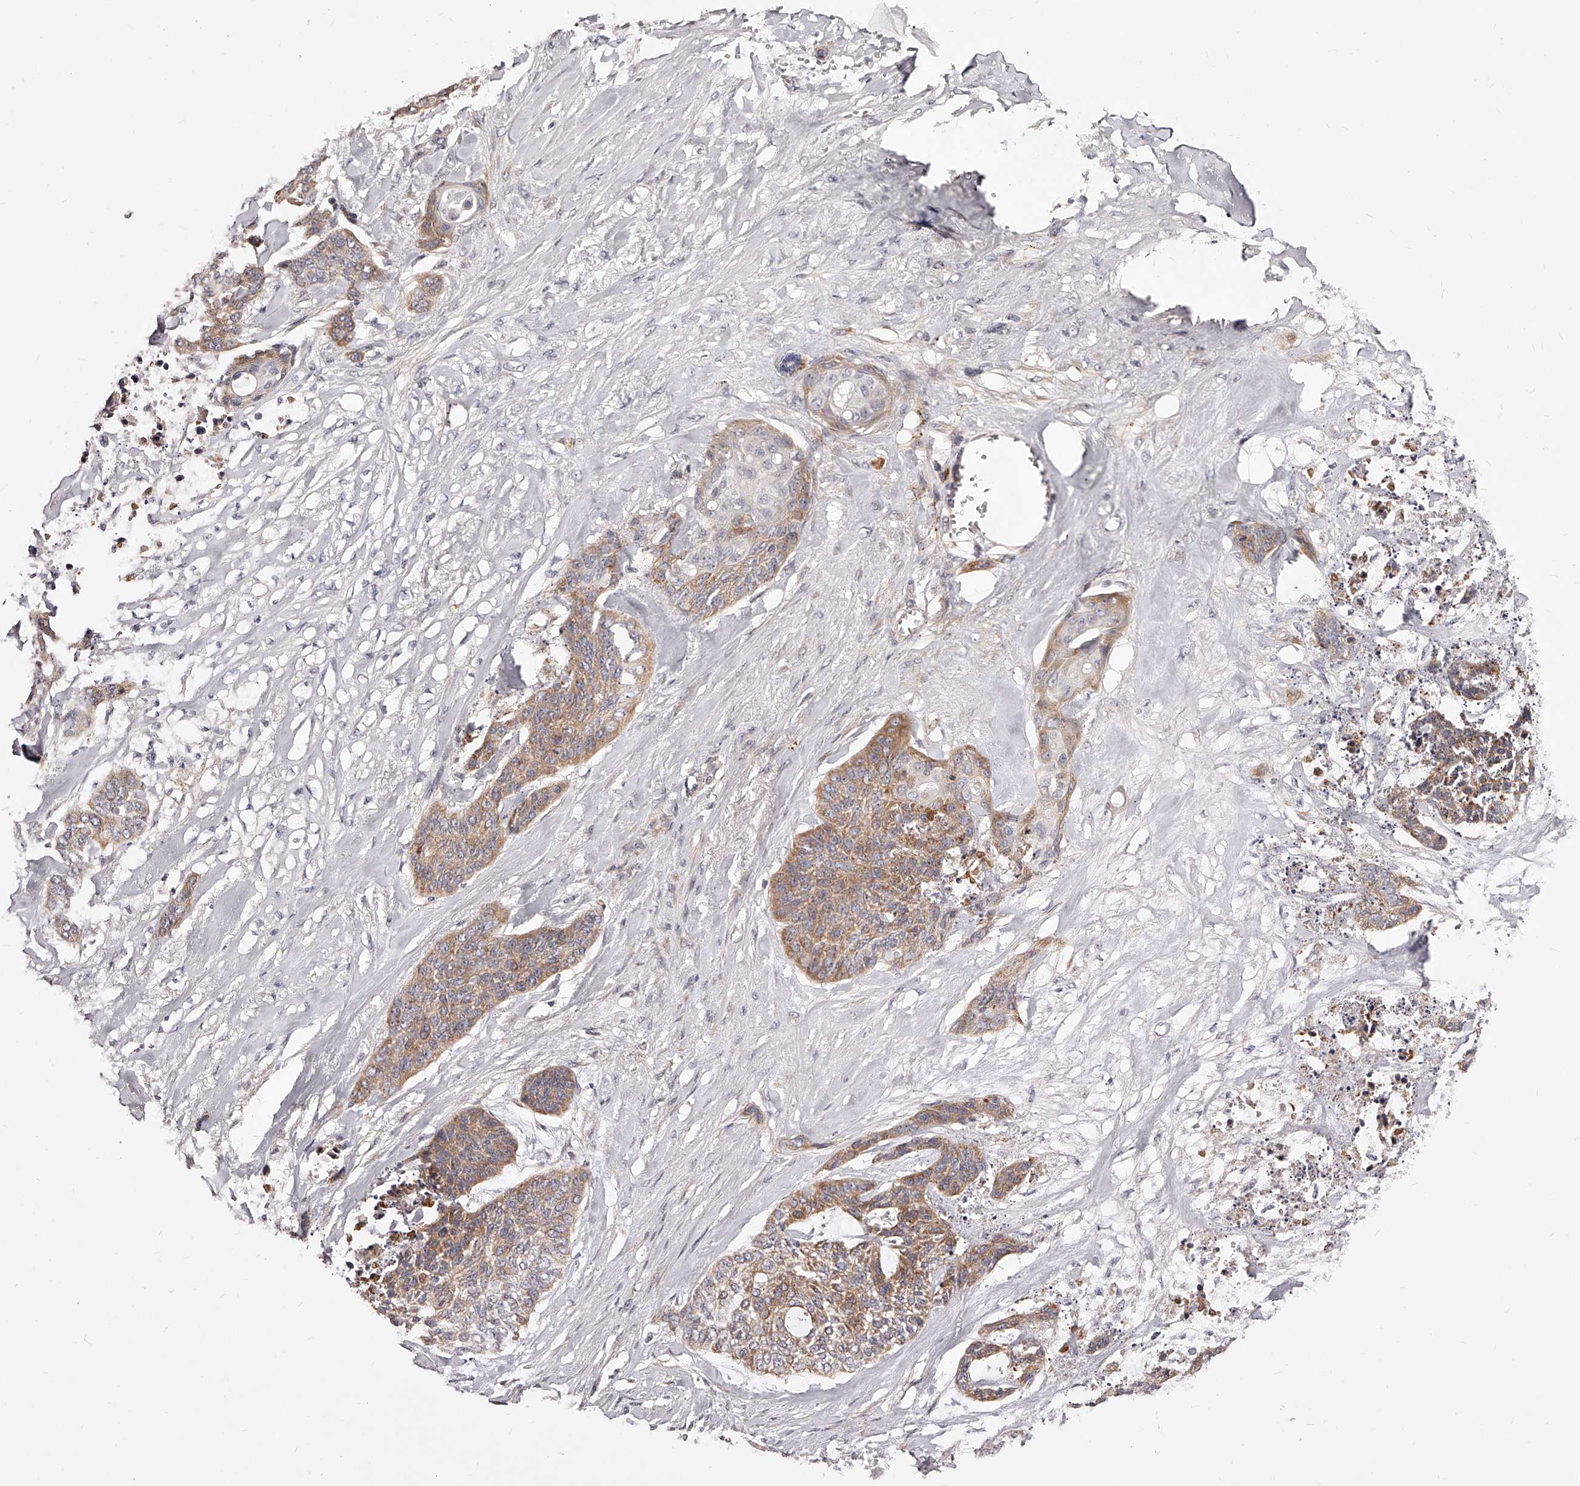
{"staining": {"intensity": "moderate", "quantity": "25%-75%", "location": "cytoplasmic/membranous"}, "tissue": "skin cancer", "cell_type": "Tumor cells", "image_type": "cancer", "snomed": [{"axis": "morphology", "description": "Basal cell carcinoma"}, {"axis": "topography", "description": "Skin"}], "caption": "Tumor cells display medium levels of moderate cytoplasmic/membranous positivity in about 25%-75% of cells in basal cell carcinoma (skin). (brown staining indicates protein expression, while blue staining denotes nuclei).", "gene": "ZNF502", "patient": {"sex": "female", "age": 64}}